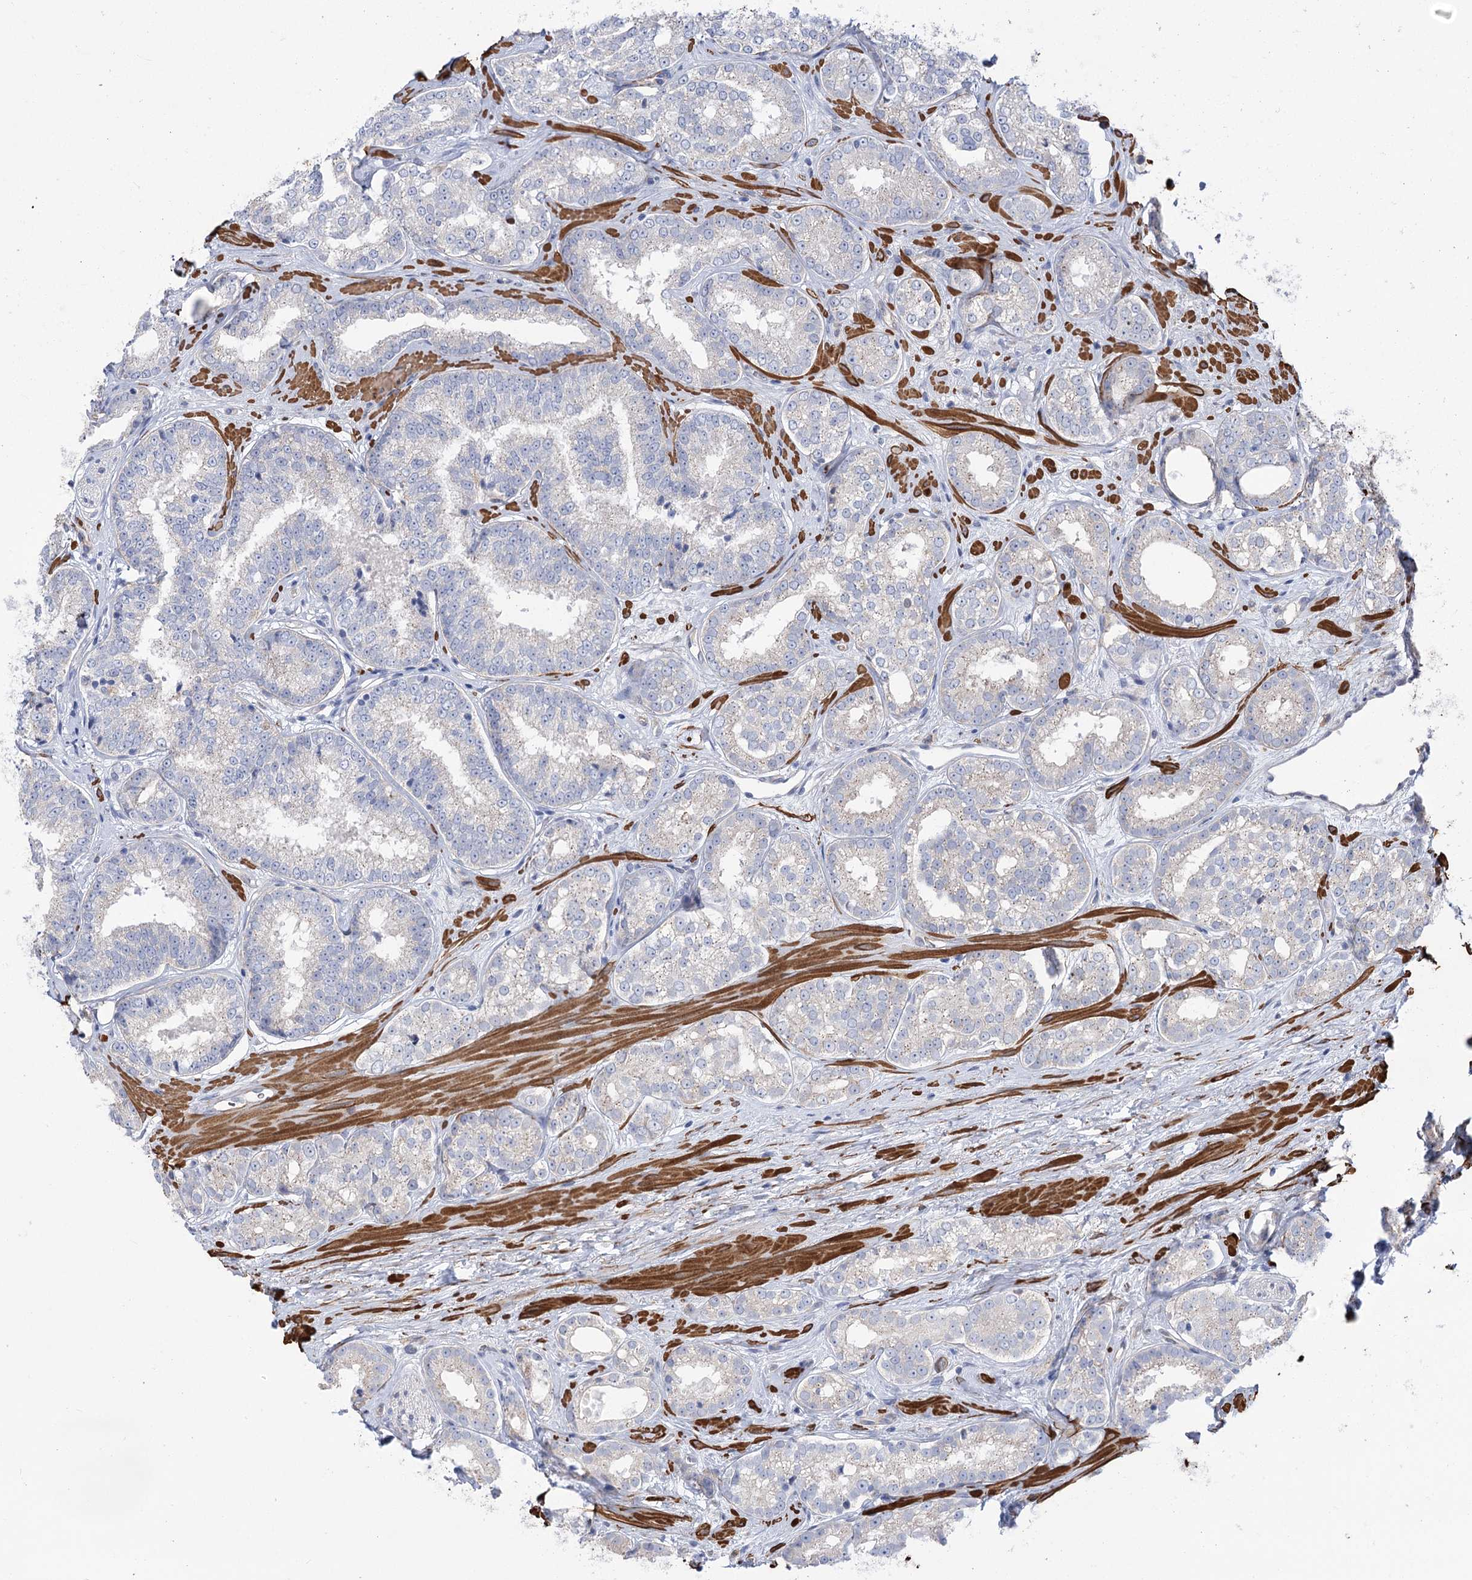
{"staining": {"intensity": "negative", "quantity": "none", "location": "none"}, "tissue": "prostate cancer", "cell_type": "Tumor cells", "image_type": "cancer", "snomed": [{"axis": "morphology", "description": "Normal tissue, NOS"}, {"axis": "morphology", "description": "Adenocarcinoma, High grade"}, {"axis": "topography", "description": "Prostate"}], "caption": "This is an immunohistochemistry image of human prostate cancer (high-grade adenocarcinoma). There is no staining in tumor cells.", "gene": "WASHC3", "patient": {"sex": "male", "age": 83}}